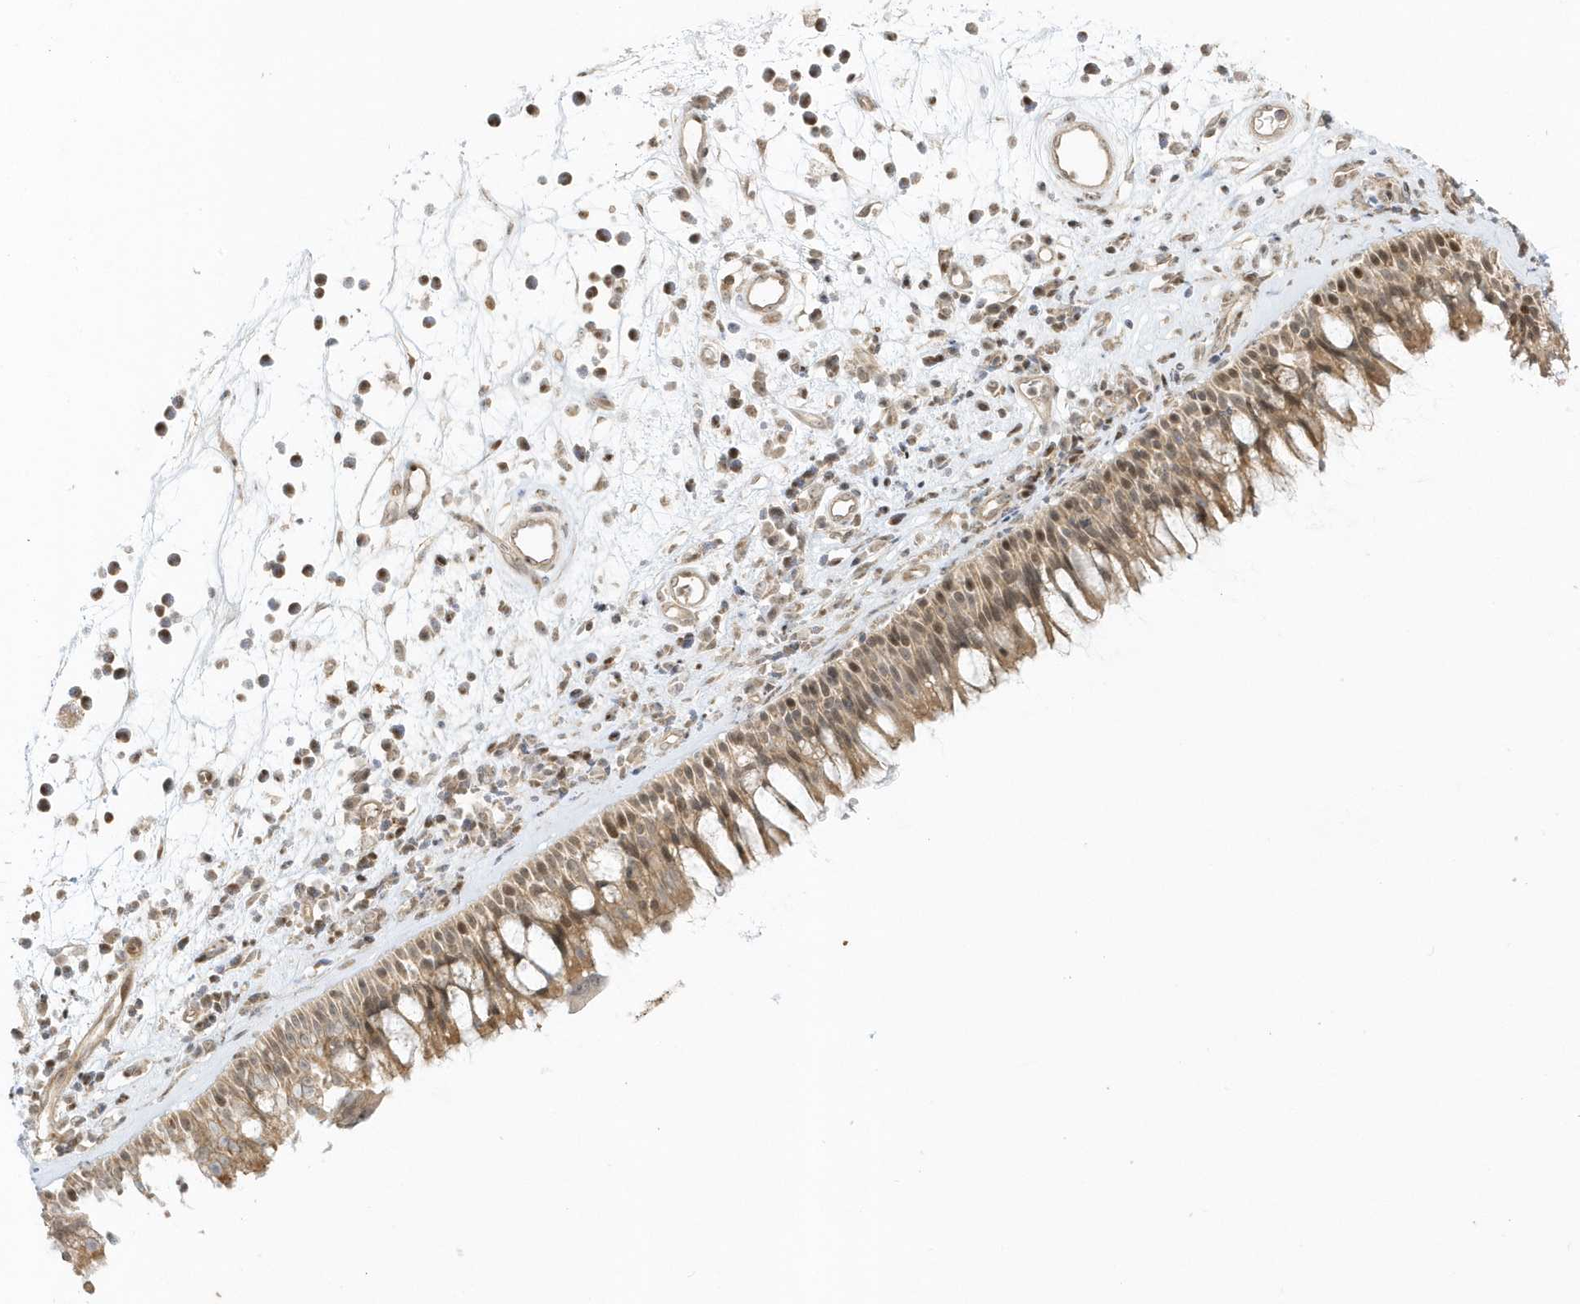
{"staining": {"intensity": "moderate", "quantity": "25%-75%", "location": "cytoplasmic/membranous,nuclear"}, "tissue": "nasopharynx", "cell_type": "Respiratory epithelial cells", "image_type": "normal", "snomed": [{"axis": "morphology", "description": "Normal tissue, NOS"}, {"axis": "morphology", "description": "Inflammation, NOS"}, {"axis": "morphology", "description": "Malignant melanoma, Metastatic site"}, {"axis": "topography", "description": "Nasopharynx"}], "caption": "Immunohistochemistry micrograph of benign nasopharynx: nasopharynx stained using immunohistochemistry reveals medium levels of moderate protein expression localized specifically in the cytoplasmic/membranous,nuclear of respiratory epithelial cells, appearing as a cytoplasmic/membranous,nuclear brown color.", "gene": "PPP1R7", "patient": {"sex": "male", "age": 70}}